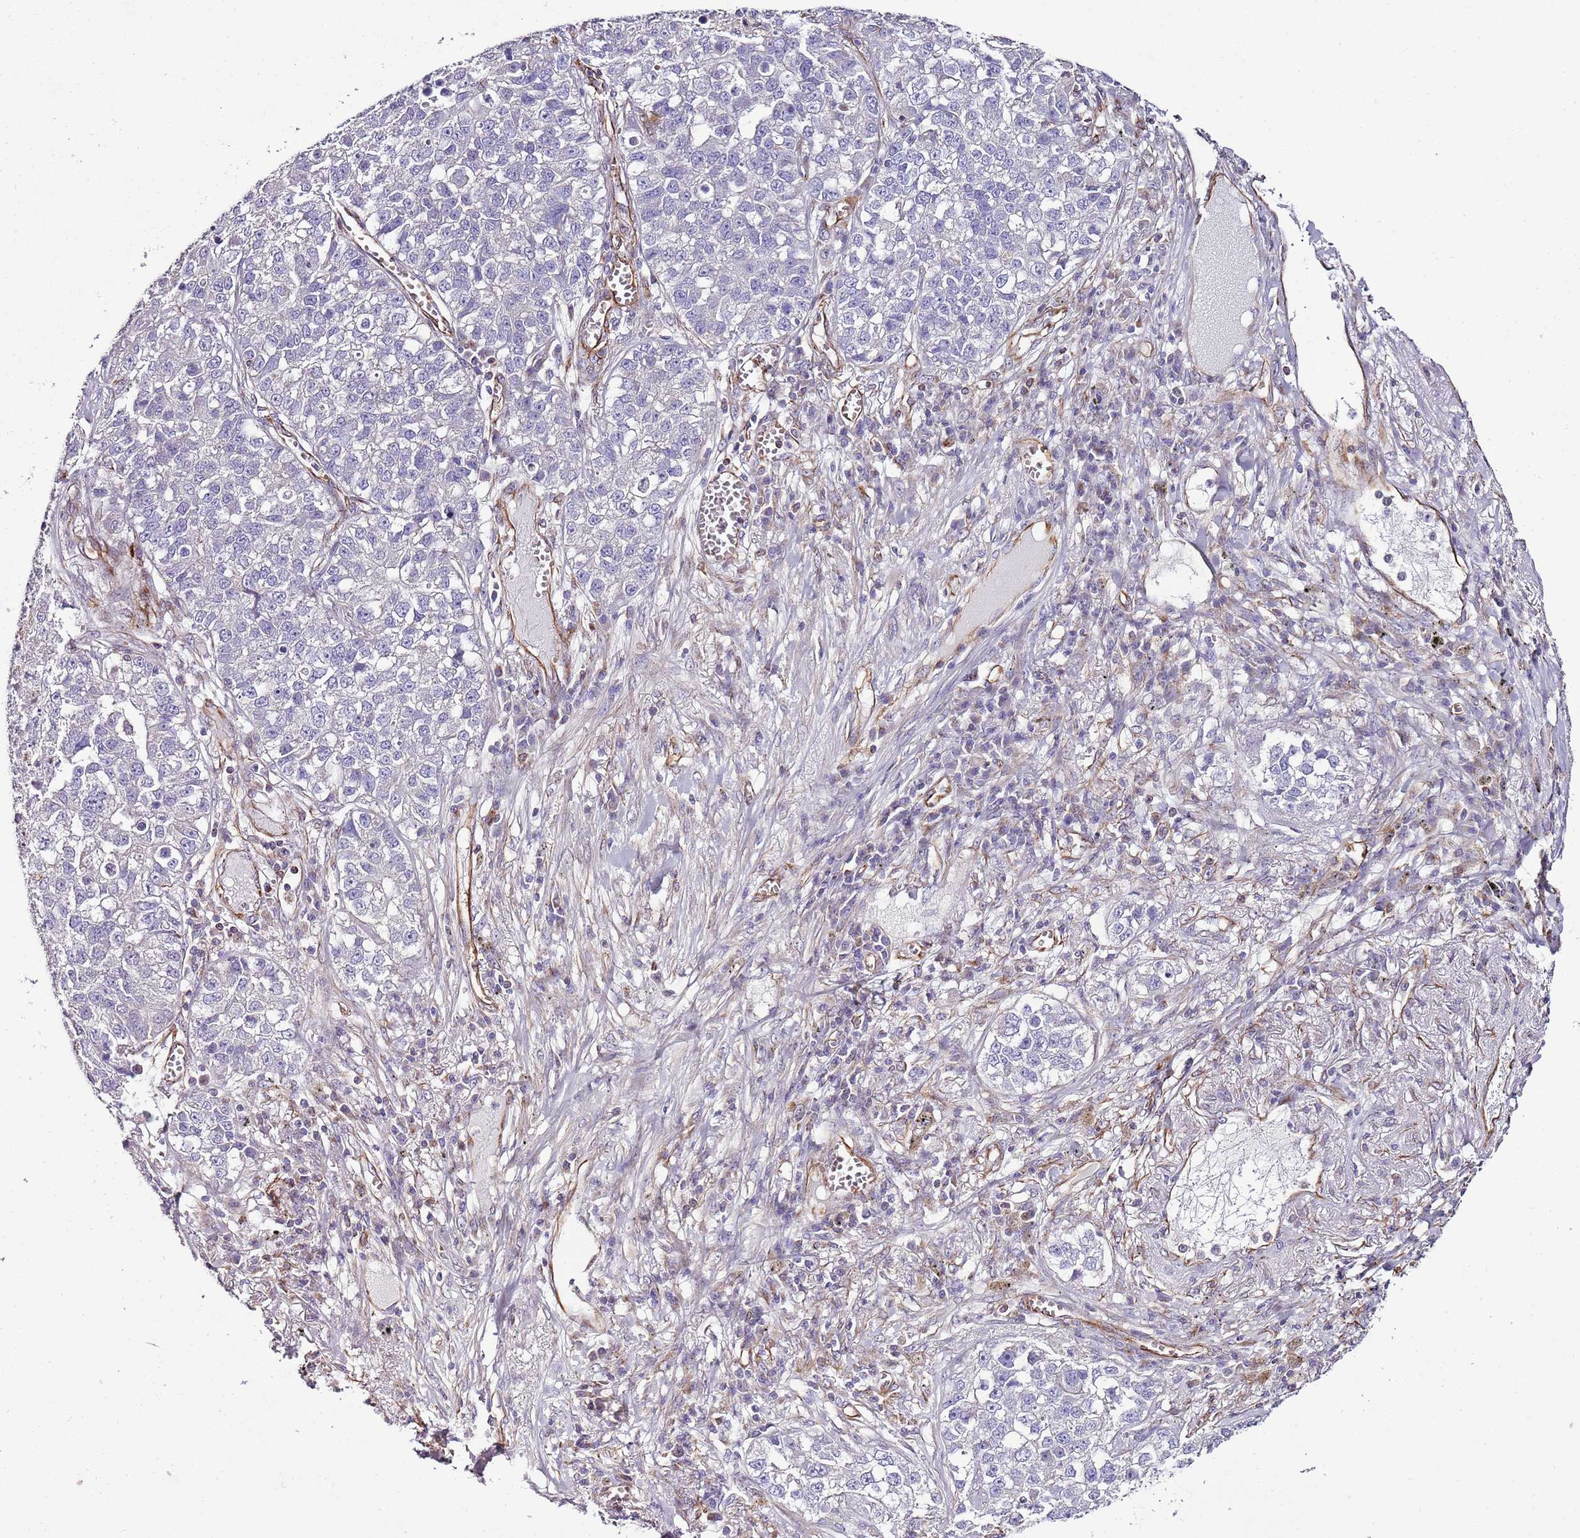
{"staining": {"intensity": "negative", "quantity": "none", "location": "none"}, "tissue": "lung cancer", "cell_type": "Tumor cells", "image_type": "cancer", "snomed": [{"axis": "morphology", "description": "Adenocarcinoma, NOS"}, {"axis": "topography", "description": "Lung"}], "caption": "Image shows no protein positivity in tumor cells of adenocarcinoma (lung) tissue.", "gene": "ZNF786", "patient": {"sex": "male", "age": 49}}